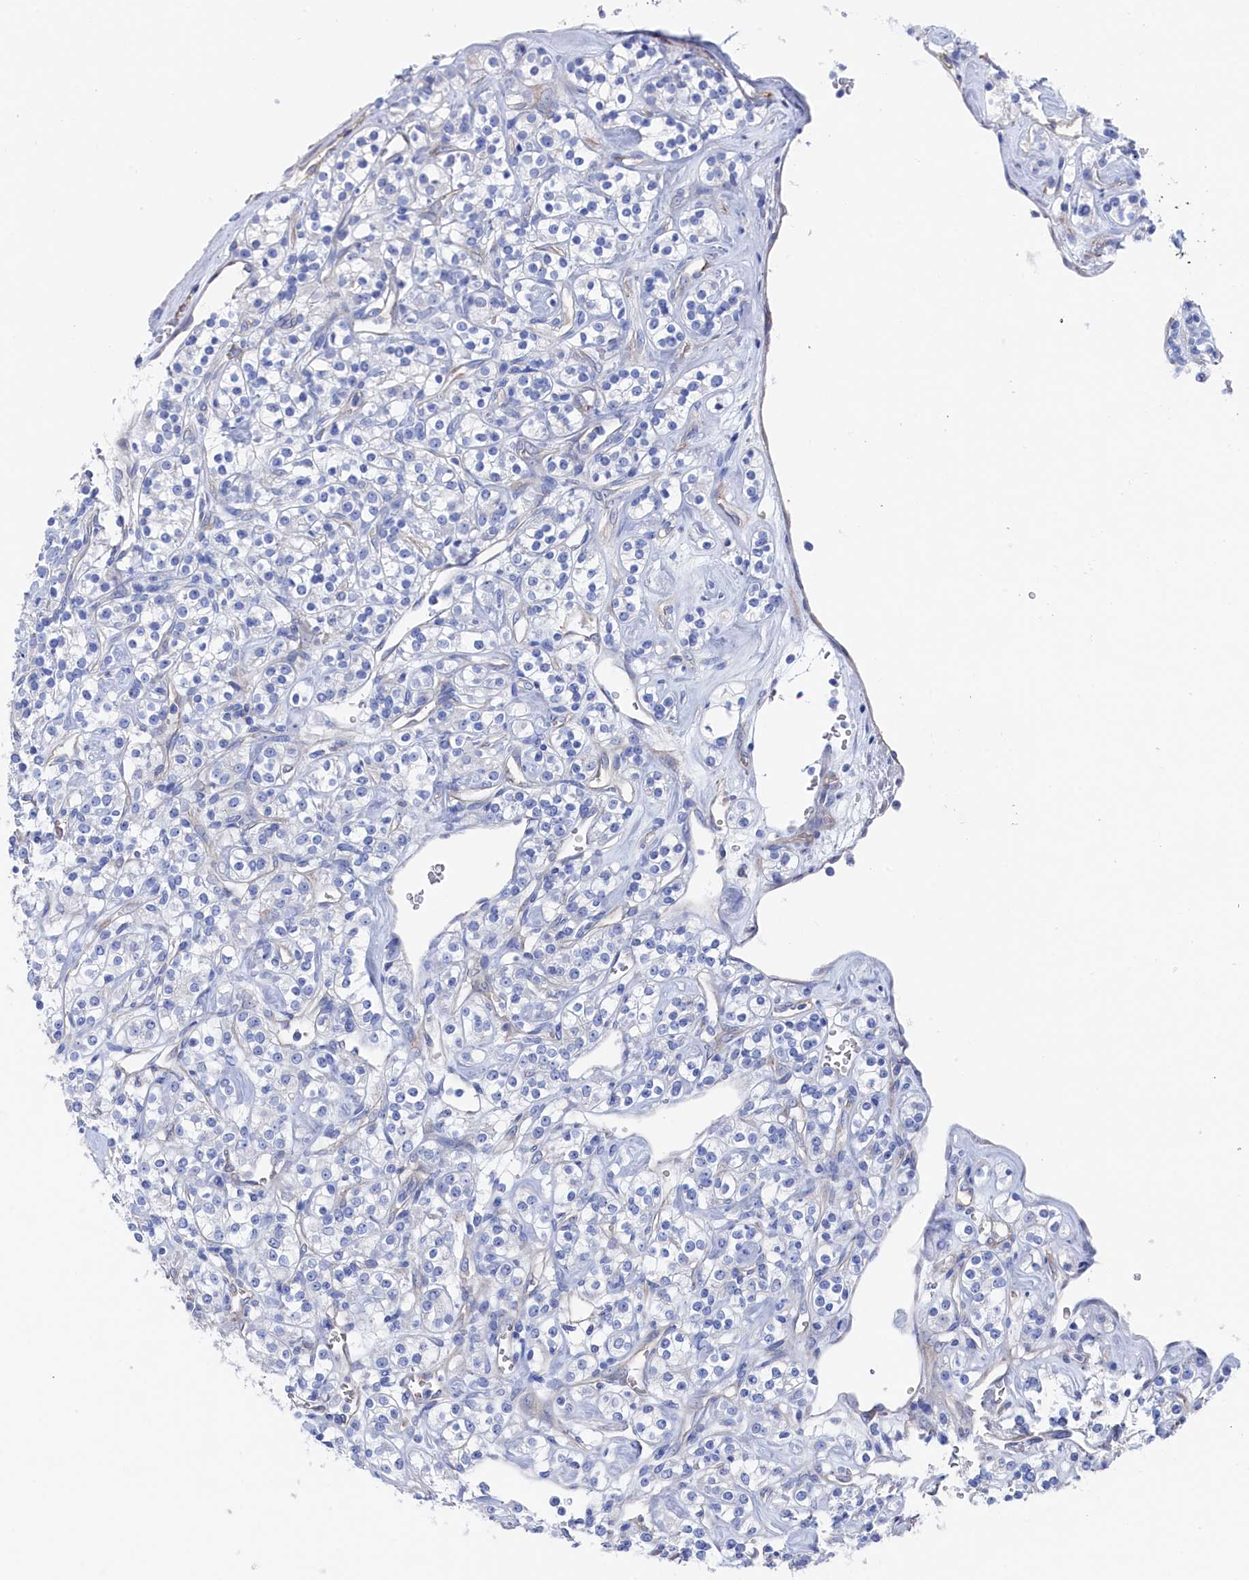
{"staining": {"intensity": "negative", "quantity": "none", "location": "none"}, "tissue": "renal cancer", "cell_type": "Tumor cells", "image_type": "cancer", "snomed": [{"axis": "morphology", "description": "Adenocarcinoma, NOS"}, {"axis": "topography", "description": "Kidney"}], "caption": "This is an immunohistochemistry micrograph of renal cancer. There is no positivity in tumor cells.", "gene": "TMOD2", "patient": {"sex": "male", "age": 77}}